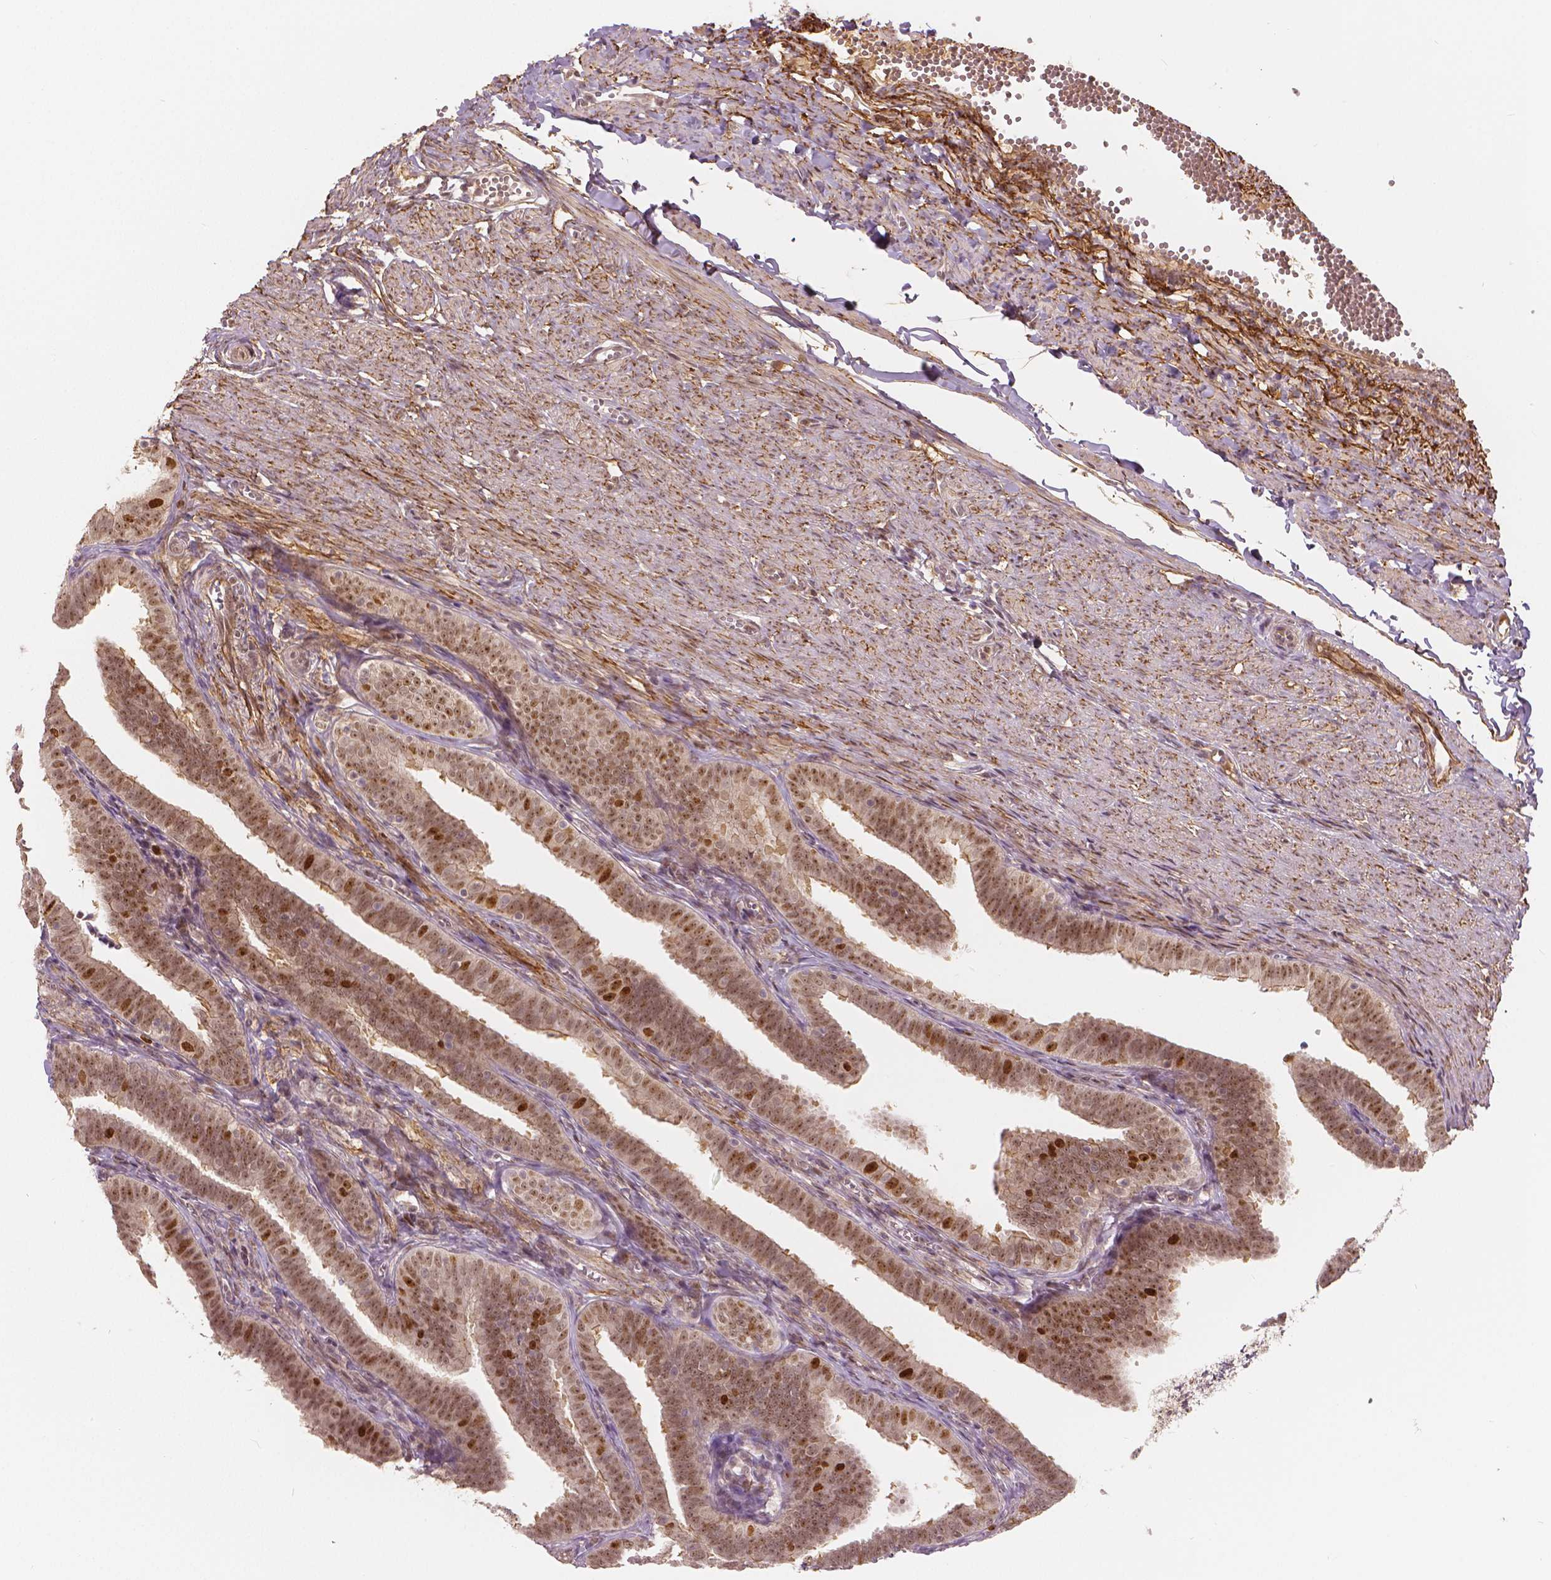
{"staining": {"intensity": "moderate", "quantity": "25%-75%", "location": "nuclear"}, "tissue": "fallopian tube", "cell_type": "Glandular cells", "image_type": "normal", "snomed": [{"axis": "morphology", "description": "Normal tissue, NOS"}, {"axis": "topography", "description": "Fallopian tube"}], "caption": "Human fallopian tube stained with a brown dye shows moderate nuclear positive expression in about 25%-75% of glandular cells.", "gene": "NSD2", "patient": {"sex": "female", "age": 25}}